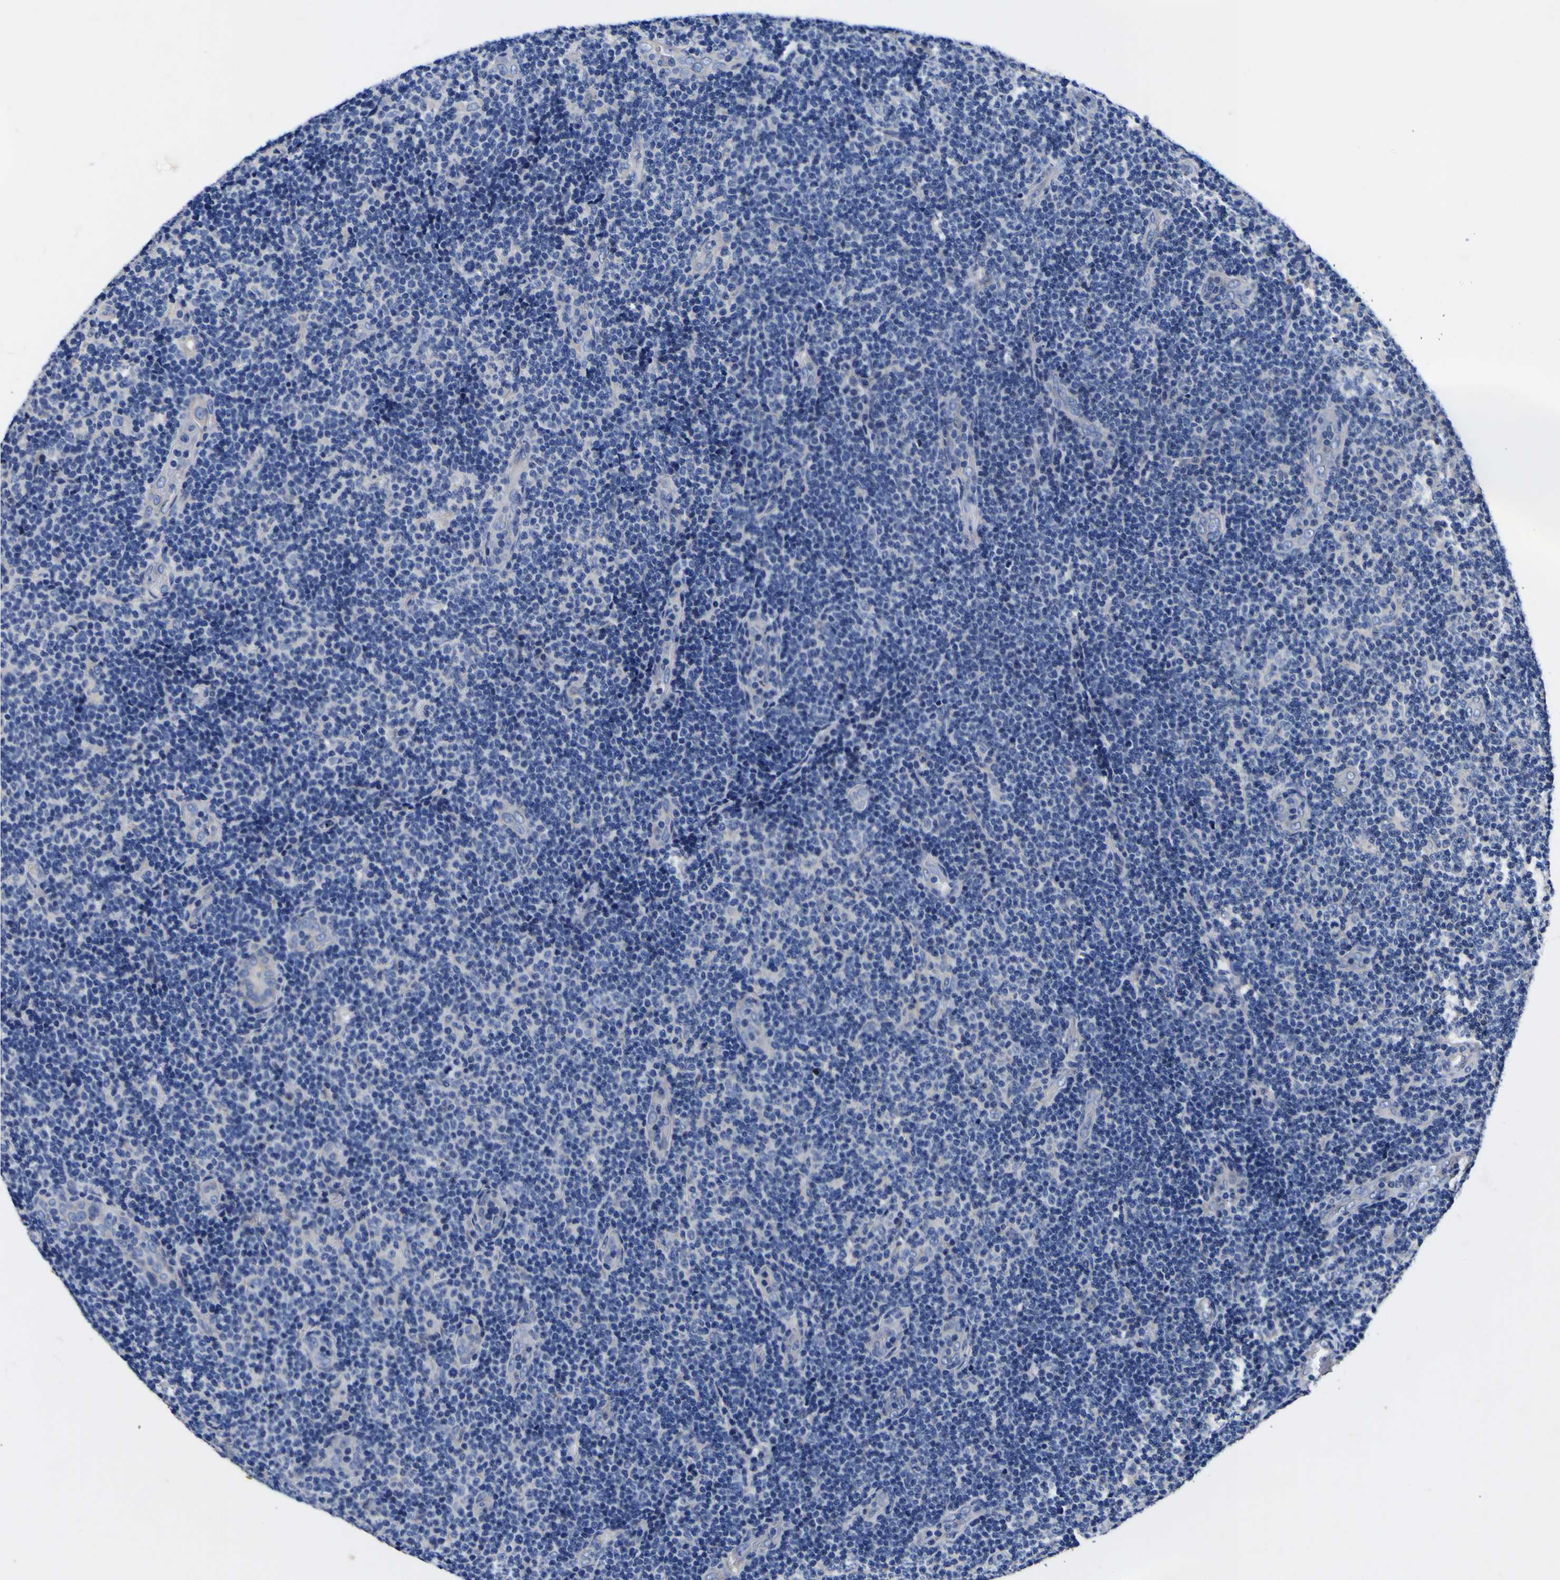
{"staining": {"intensity": "negative", "quantity": "none", "location": "none"}, "tissue": "lymphoma", "cell_type": "Tumor cells", "image_type": "cancer", "snomed": [{"axis": "morphology", "description": "Malignant lymphoma, non-Hodgkin's type, Low grade"}, {"axis": "topography", "description": "Lymph node"}], "caption": "High power microscopy histopathology image of an IHC image of lymphoma, revealing no significant positivity in tumor cells.", "gene": "VASN", "patient": {"sex": "male", "age": 83}}